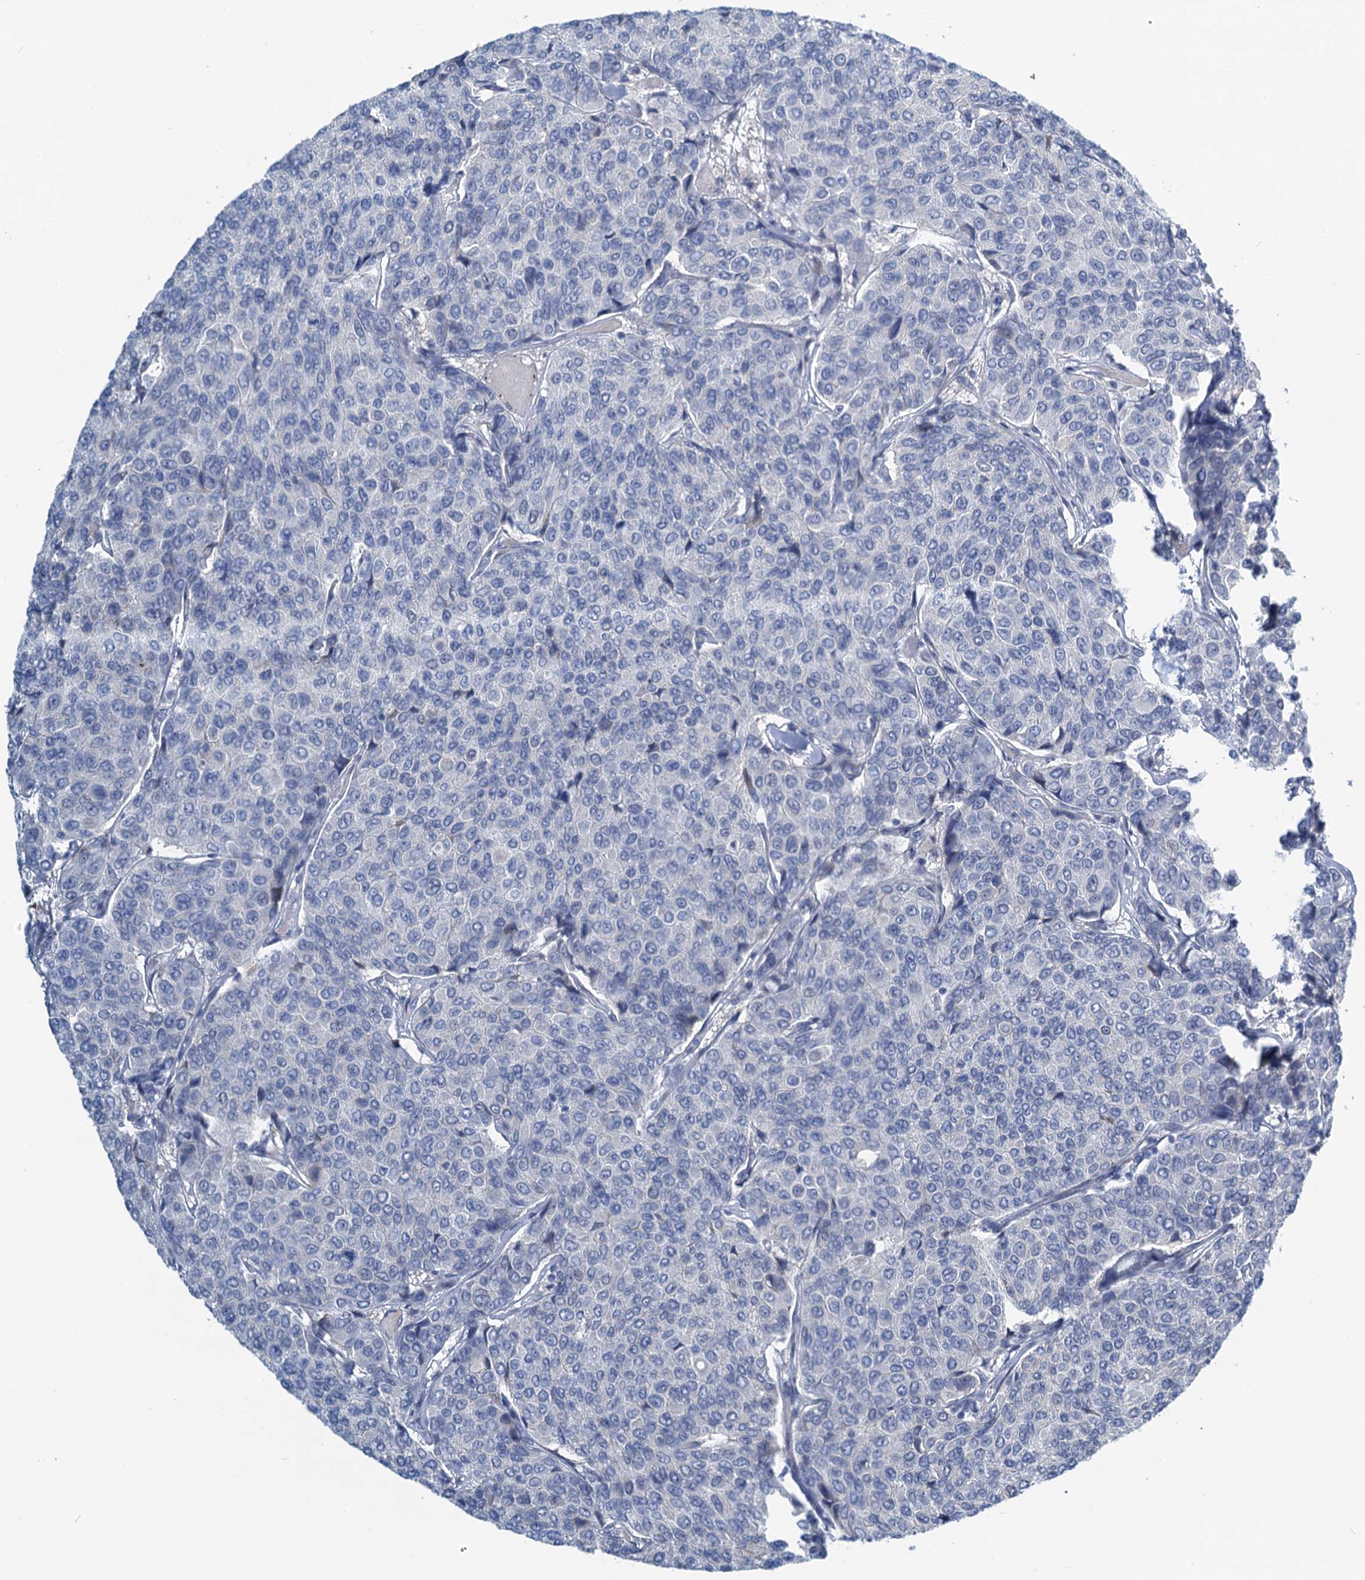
{"staining": {"intensity": "negative", "quantity": "none", "location": "none"}, "tissue": "breast cancer", "cell_type": "Tumor cells", "image_type": "cancer", "snomed": [{"axis": "morphology", "description": "Duct carcinoma"}, {"axis": "topography", "description": "Breast"}], "caption": "Human breast cancer (invasive ductal carcinoma) stained for a protein using IHC reveals no expression in tumor cells.", "gene": "TOX3", "patient": {"sex": "female", "age": 55}}